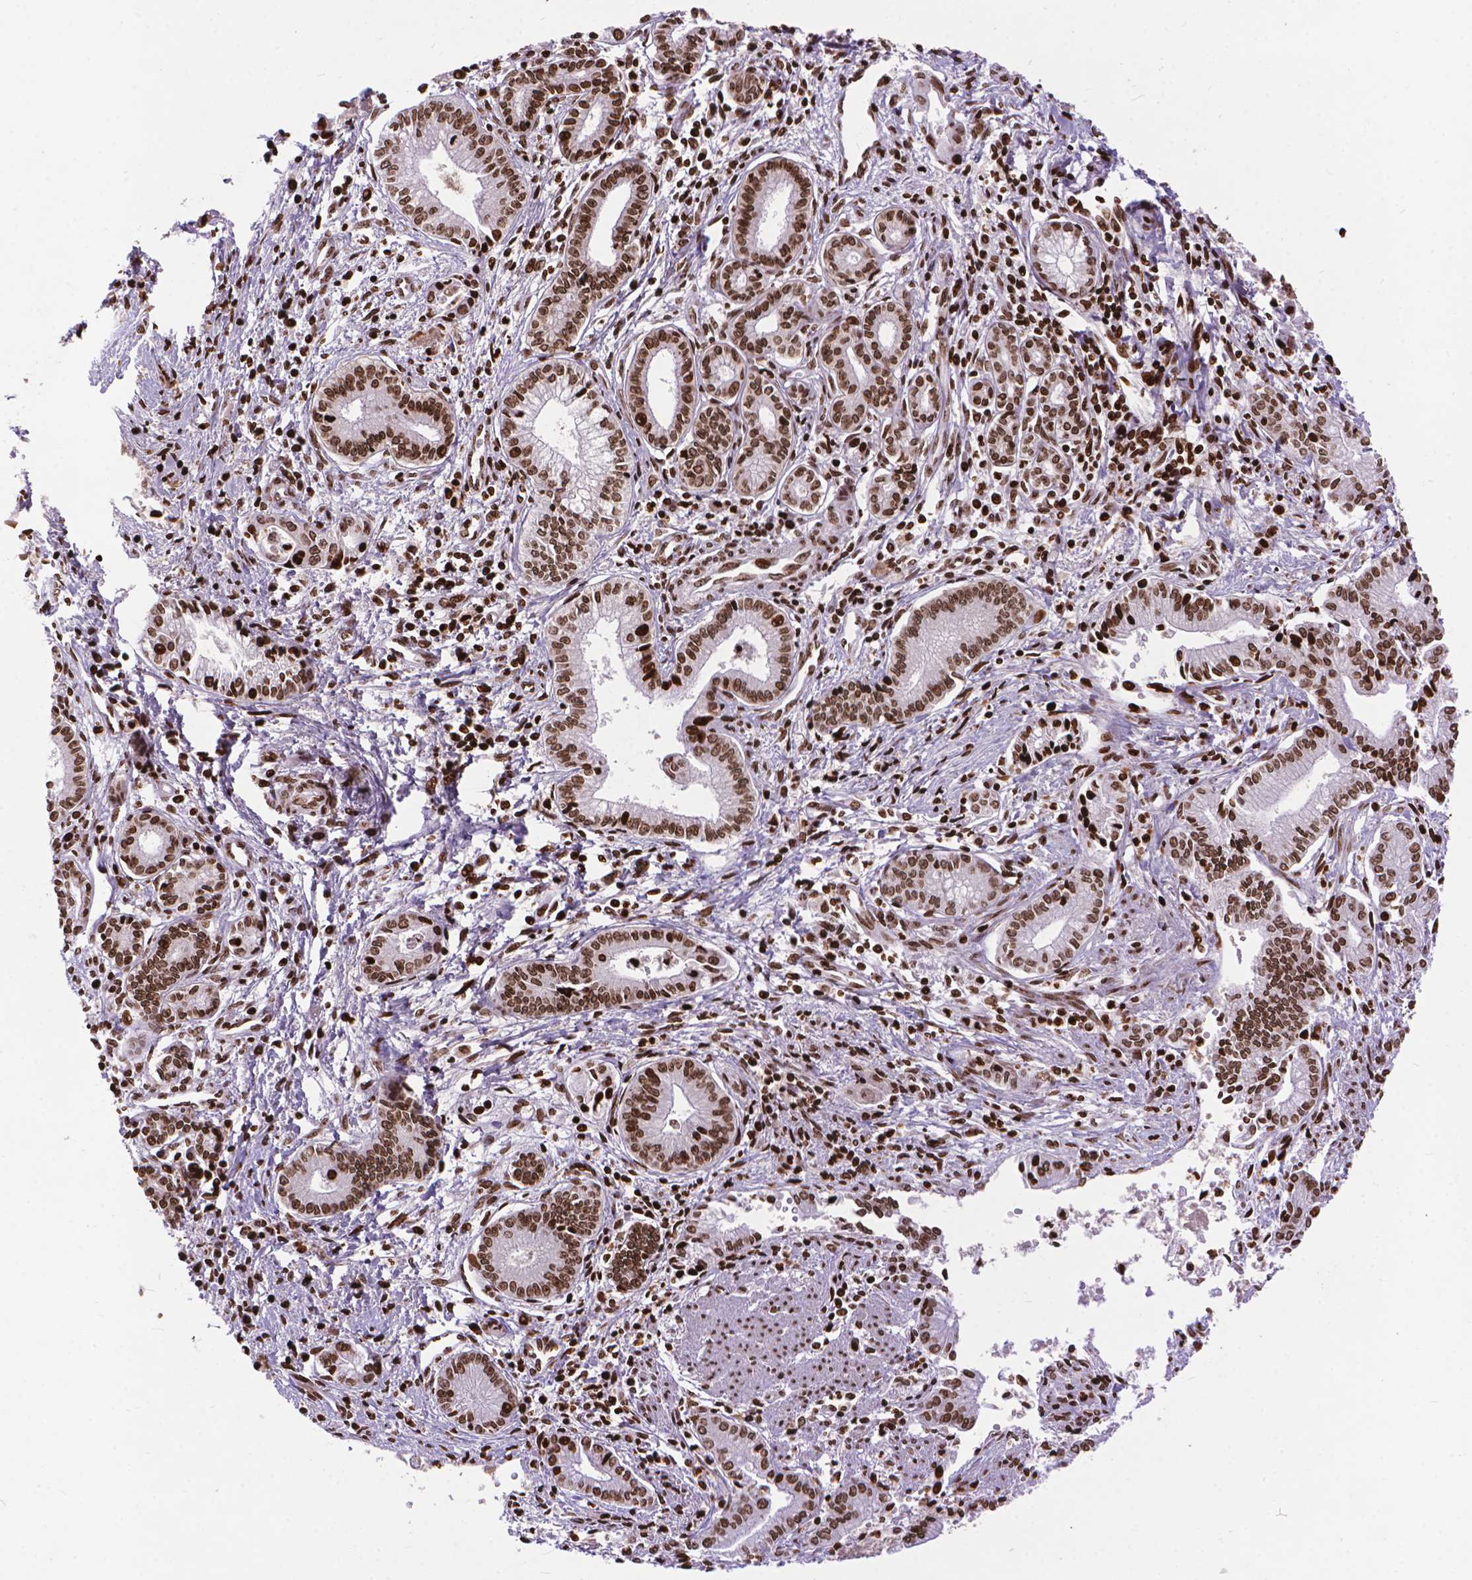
{"staining": {"intensity": "moderate", "quantity": ">75%", "location": "nuclear"}, "tissue": "pancreatic cancer", "cell_type": "Tumor cells", "image_type": "cancer", "snomed": [{"axis": "morphology", "description": "Adenocarcinoma, NOS"}, {"axis": "topography", "description": "Pancreas"}], "caption": "Tumor cells reveal medium levels of moderate nuclear expression in approximately >75% of cells in pancreatic adenocarcinoma.", "gene": "AMER1", "patient": {"sex": "female", "age": 65}}